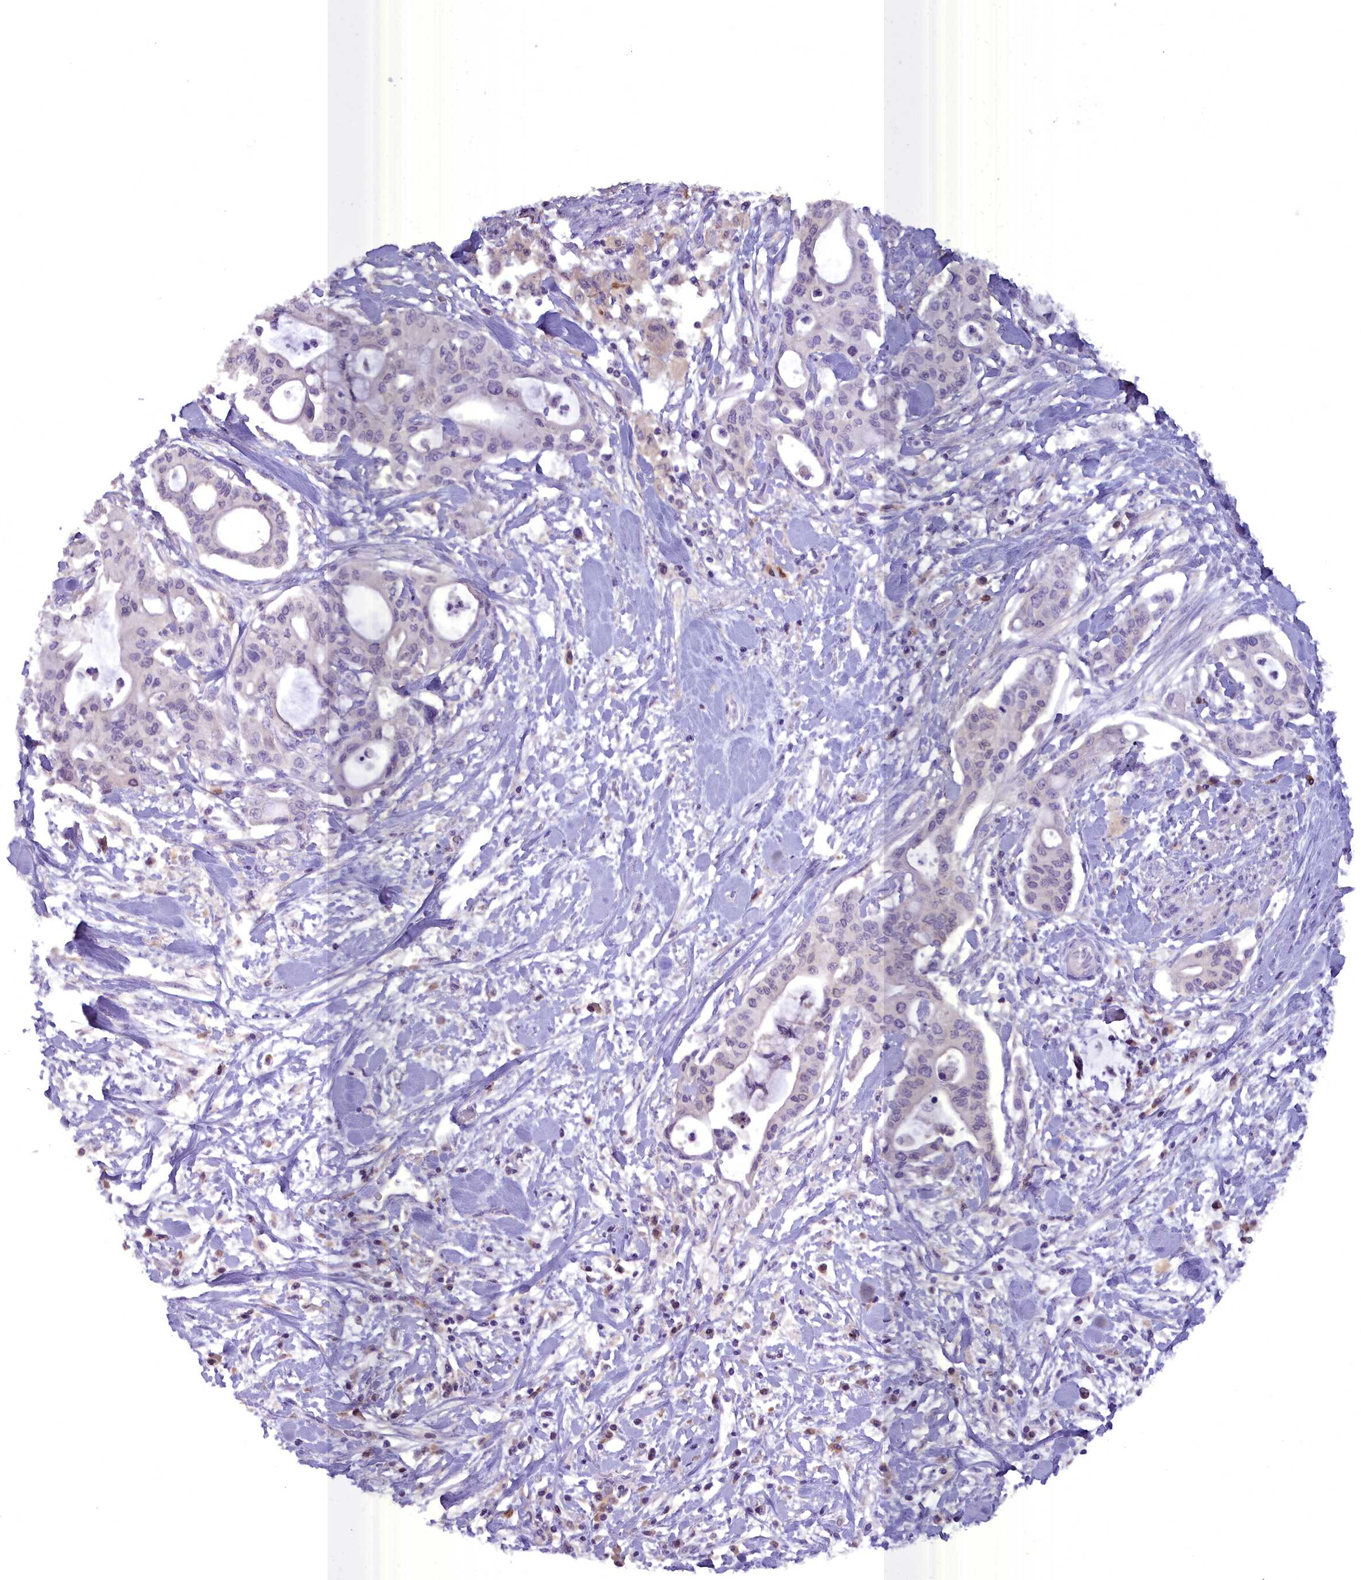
{"staining": {"intensity": "weak", "quantity": "25%-75%", "location": "cytoplasmic/membranous"}, "tissue": "pancreatic cancer", "cell_type": "Tumor cells", "image_type": "cancer", "snomed": [{"axis": "morphology", "description": "Adenocarcinoma, NOS"}, {"axis": "topography", "description": "Pancreas"}], "caption": "Pancreatic adenocarcinoma was stained to show a protein in brown. There is low levels of weak cytoplasmic/membranous staining in approximately 25%-75% of tumor cells.", "gene": "BLNK", "patient": {"sex": "male", "age": 46}}